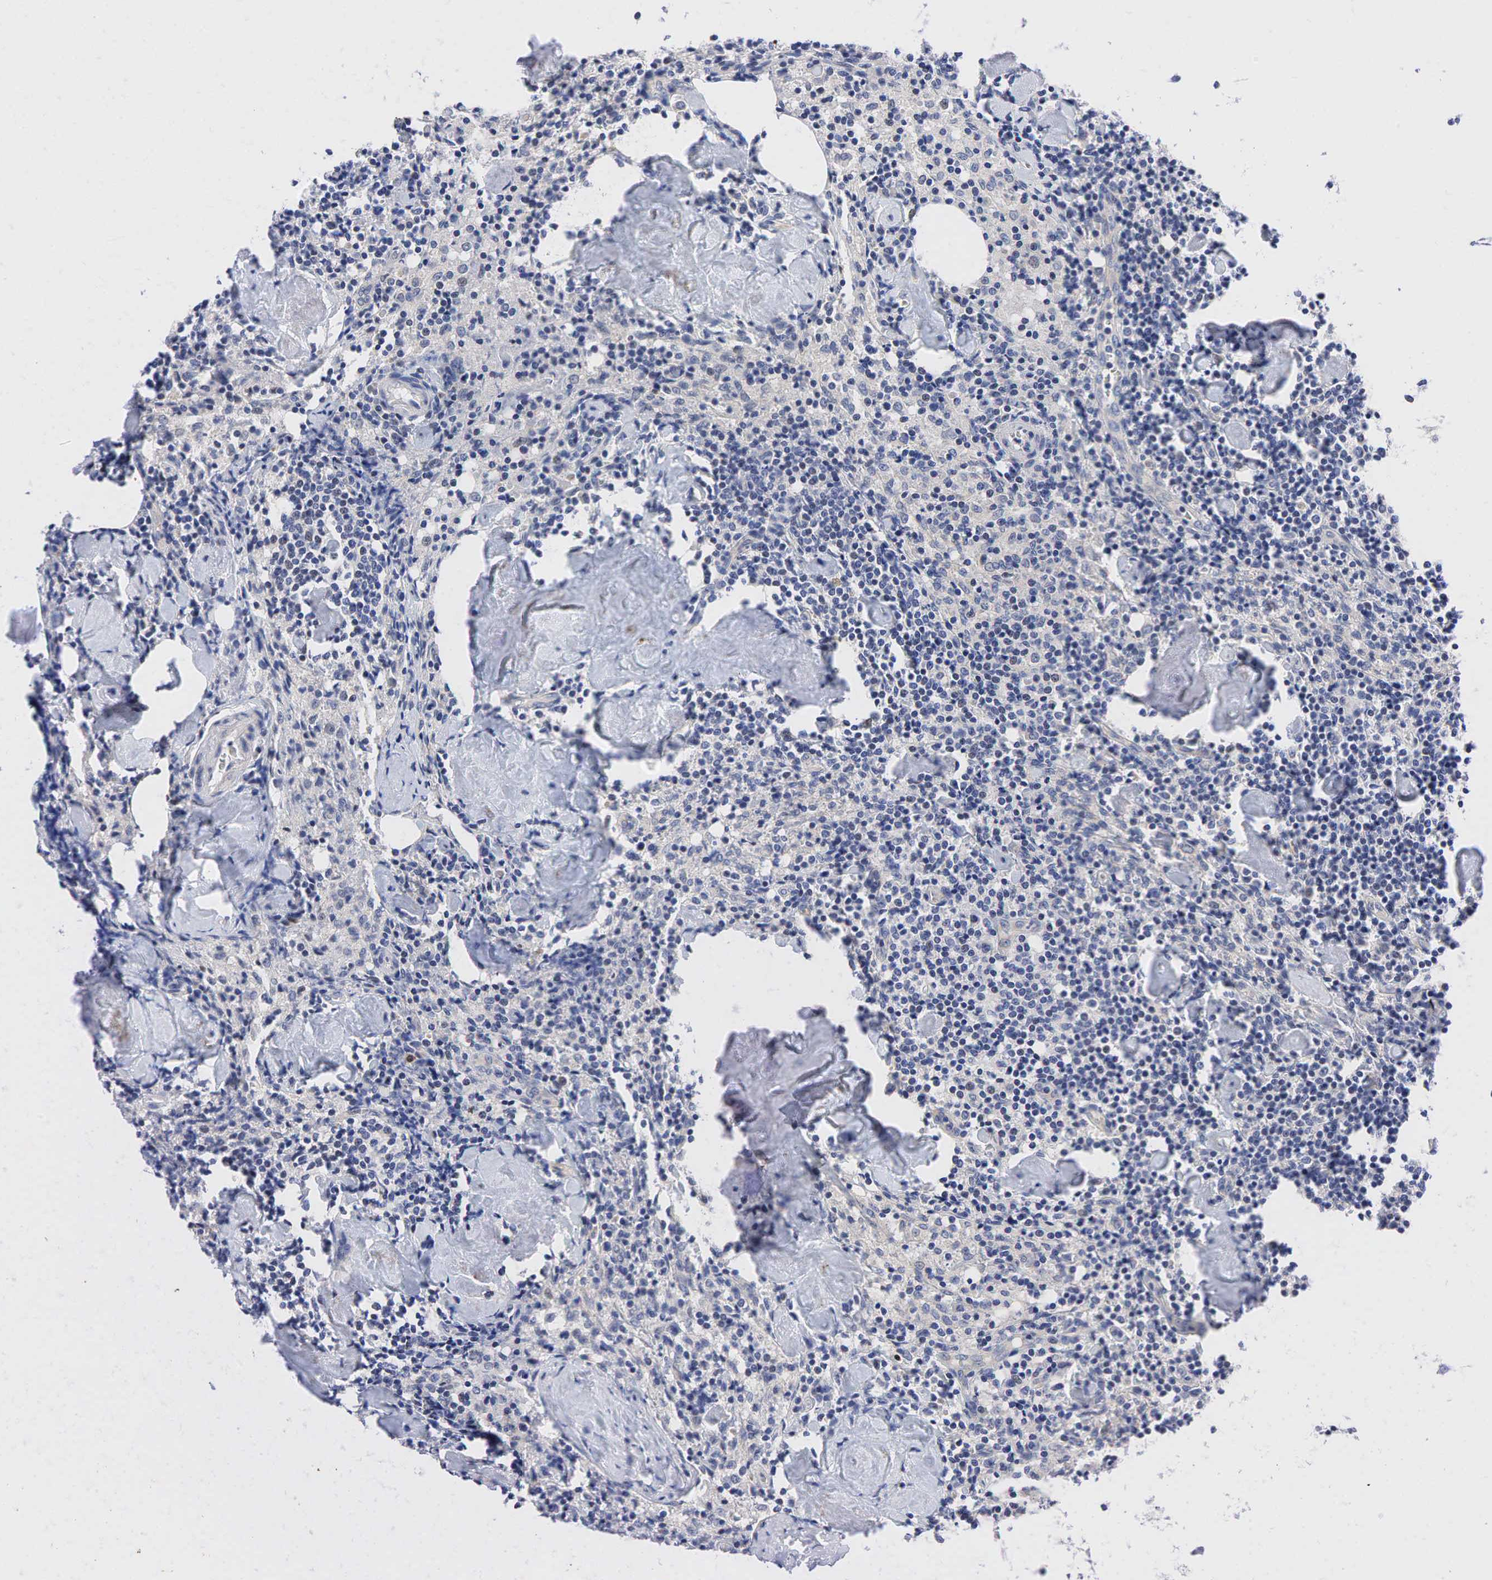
{"staining": {"intensity": "weak", "quantity": "<25%", "location": "nuclear"}, "tissue": "lymph node", "cell_type": "Germinal center cells", "image_type": "normal", "snomed": [{"axis": "morphology", "description": "Normal tissue, NOS"}, {"axis": "topography", "description": "Lymph node"}], "caption": "Protein analysis of normal lymph node reveals no significant staining in germinal center cells.", "gene": "PGR", "patient": {"sex": "male", "age": 67}}